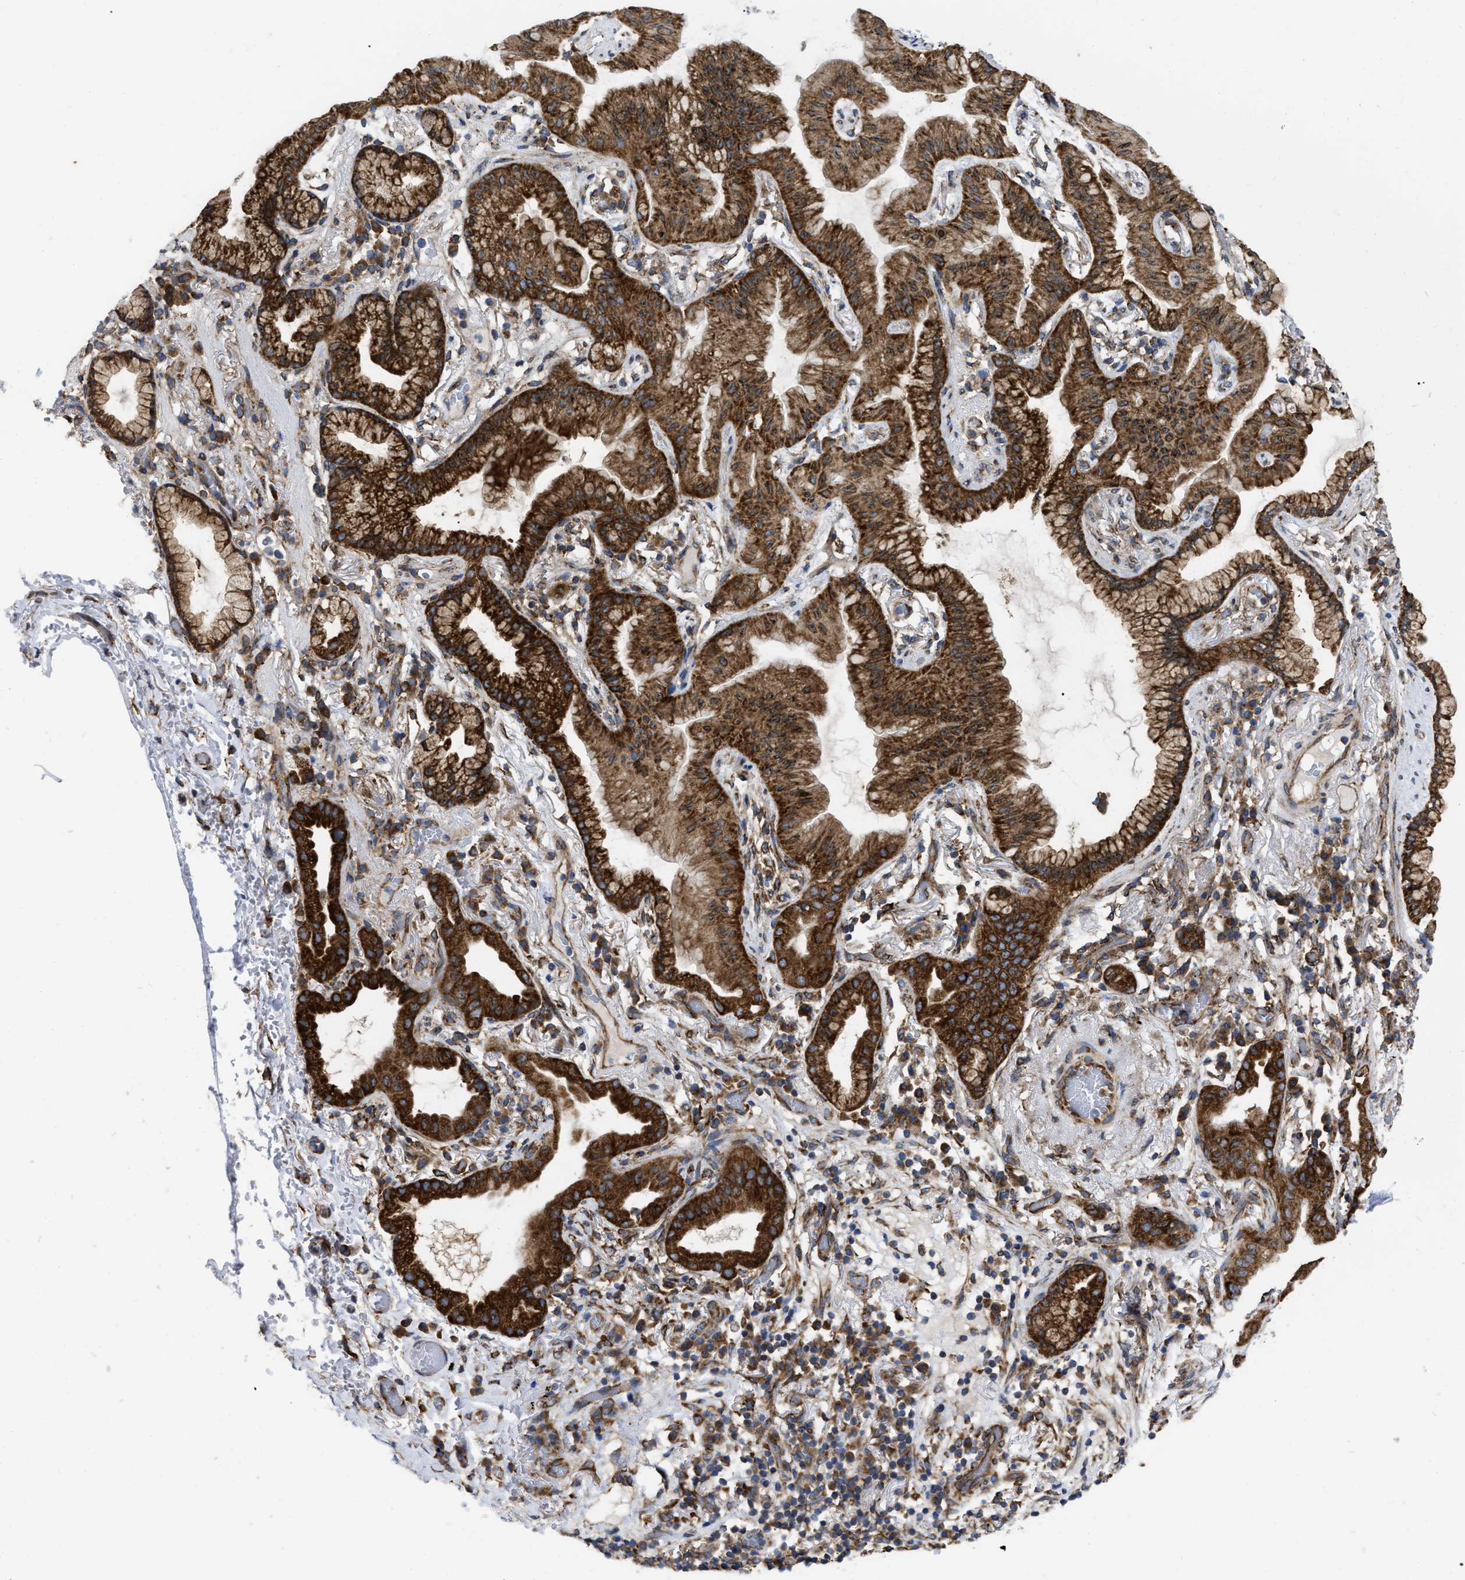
{"staining": {"intensity": "strong", "quantity": ">75%", "location": "cytoplasmic/membranous"}, "tissue": "lung cancer", "cell_type": "Tumor cells", "image_type": "cancer", "snomed": [{"axis": "morphology", "description": "Normal tissue, NOS"}, {"axis": "morphology", "description": "Adenocarcinoma, NOS"}, {"axis": "topography", "description": "Bronchus"}, {"axis": "topography", "description": "Lung"}], "caption": "Protein analysis of adenocarcinoma (lung) tissue demonstrates strong cytoplasmic/membranous expression in about >75% of tumor cells.", "gene": "FAM120A", "patient": {"sex": "female", "age": 70}}